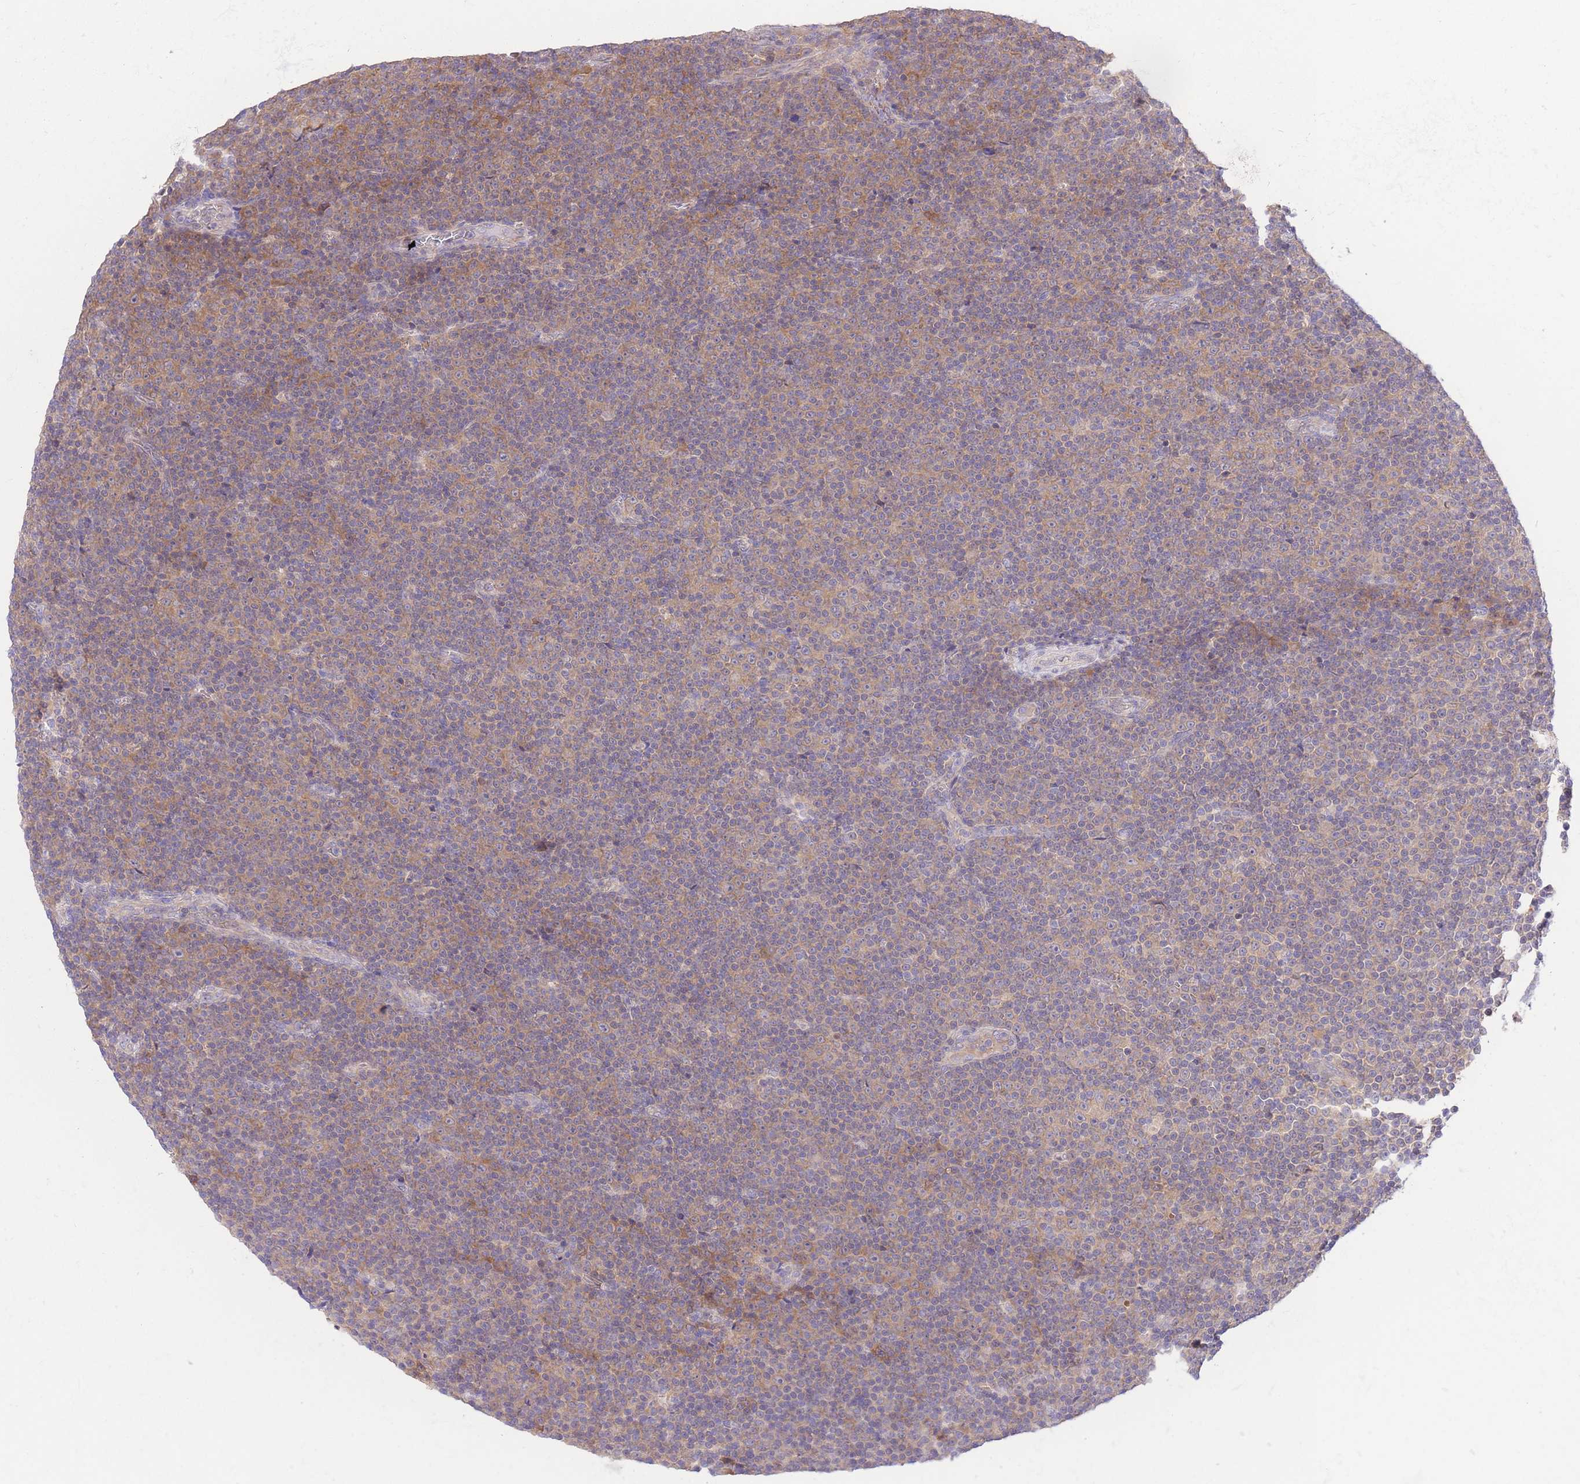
{"staining": {"intensity": "weak", "quantity": ">75%", "location": "cytoplasmic/membranous"}, "tissue": "lymphoma", "cell_type": "Tumor cells", "image_type": "cancer", "snomed": [{"axis": "morphology", "description": "Malignant lymphoma, non-Hodgkin's type, Low grade"}, {"axis": "topography", "description": "Lymph node"}], "caption": "Protein staining demonstrates weak cytoplasmic/membranous expression in about >75% of tumor cells in low-grade malignant lymphoma, non-Hodgkin's type. The staining was performed using DAB, with brown indicating positive protein expression. Nuclei are stained blue with hematoxylin.", "gene": "LIPH", "patient": {"sex": "female", "age": 67}}